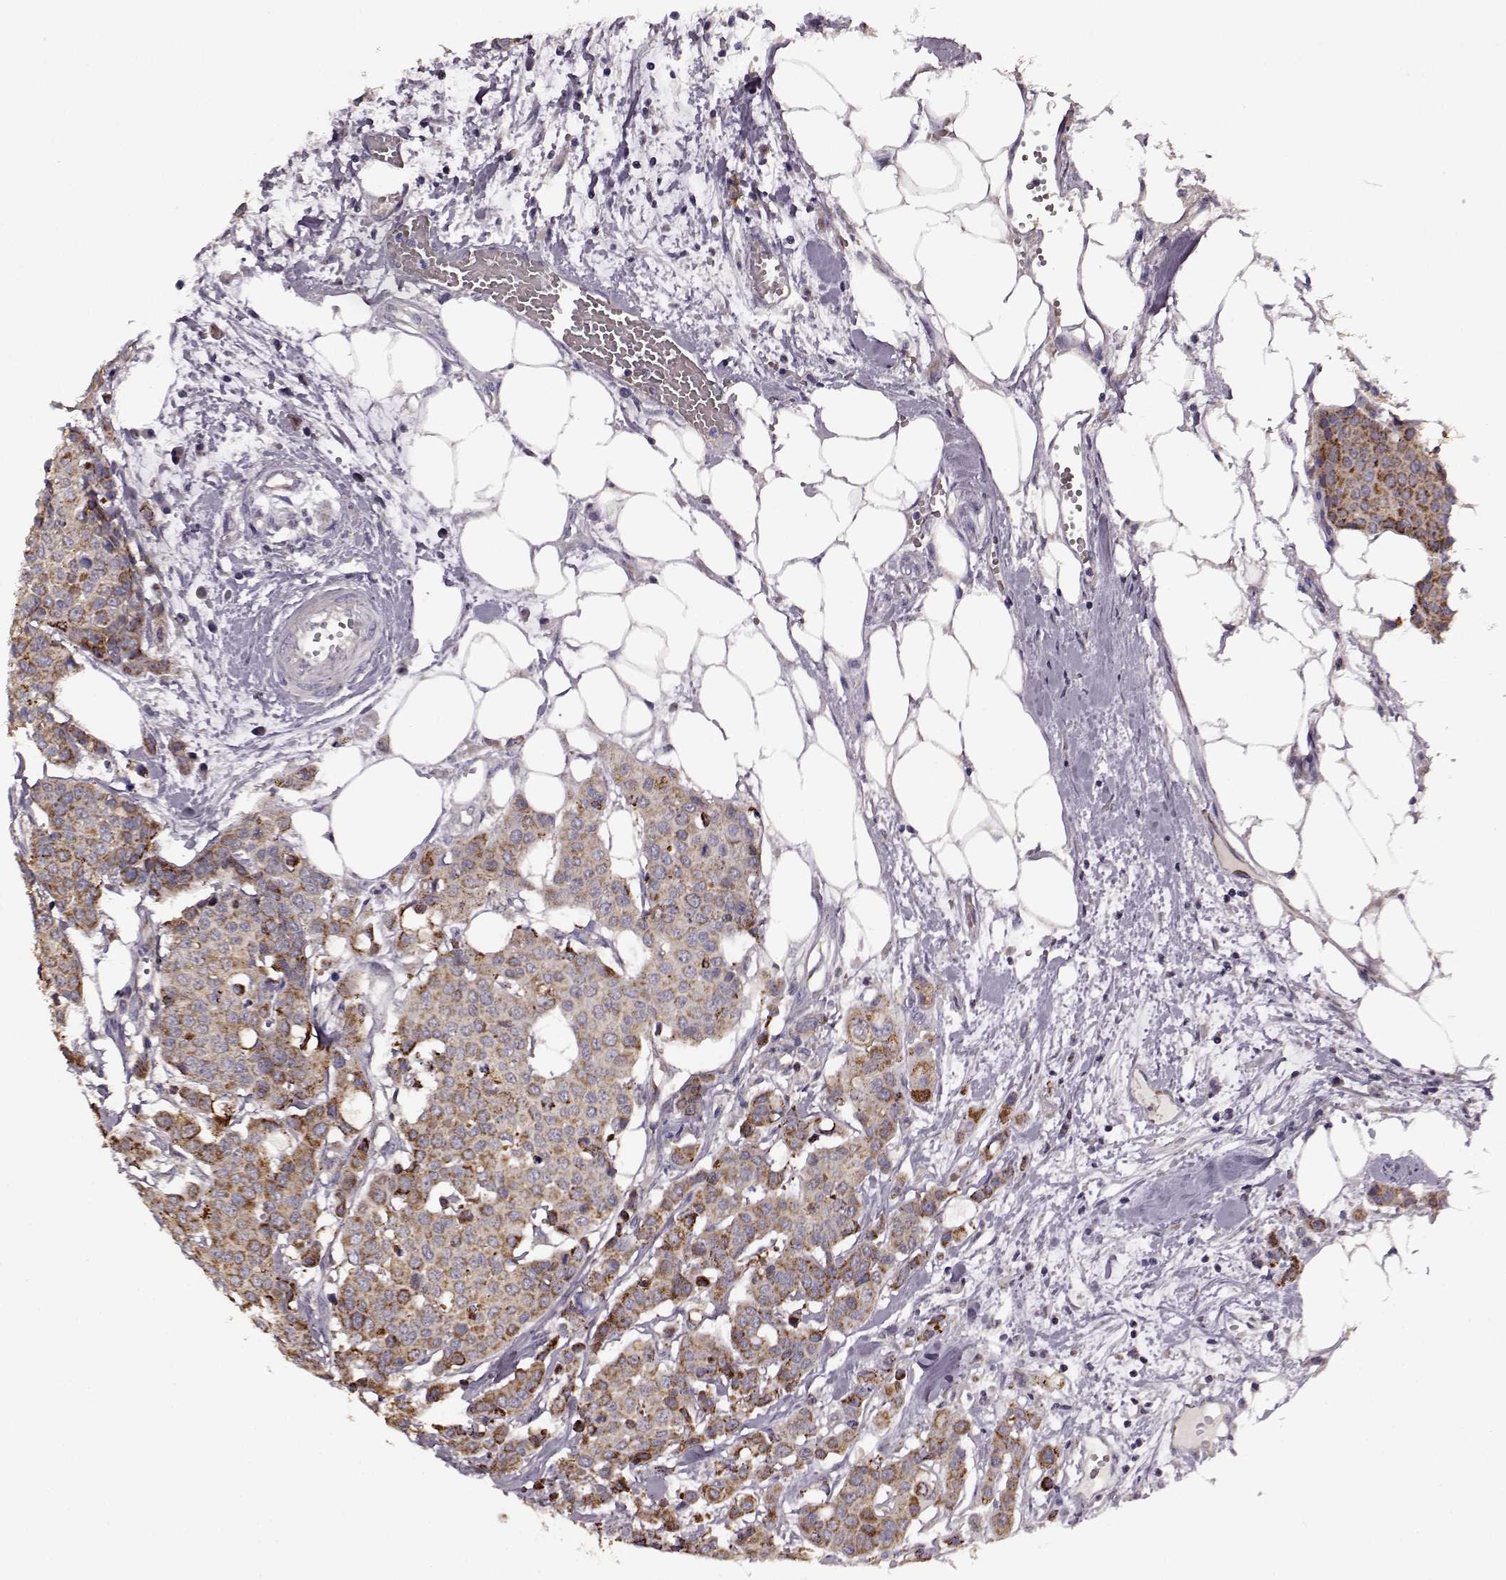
{"staining": {"intensity": "moderate", "quantity": ">75%", "location": "cytoplasmic/membranous"}, "tissue": "carcinoid", "cell_type": "Tumor cells", "image_type": "cancer", "snomed": [{"axis": "morphology", "description": "Carcinoid, malignant, NOS"}, {"axis": "topography", "description": "Colon"}], "caption": "Protein staining of carcinoid tissue demonstrates moderate cytoplasmic/membranous positivity in about >75% of tumor cells.", "gene": "MTSS1", "patient": {"sex": "male", "age": 81}}